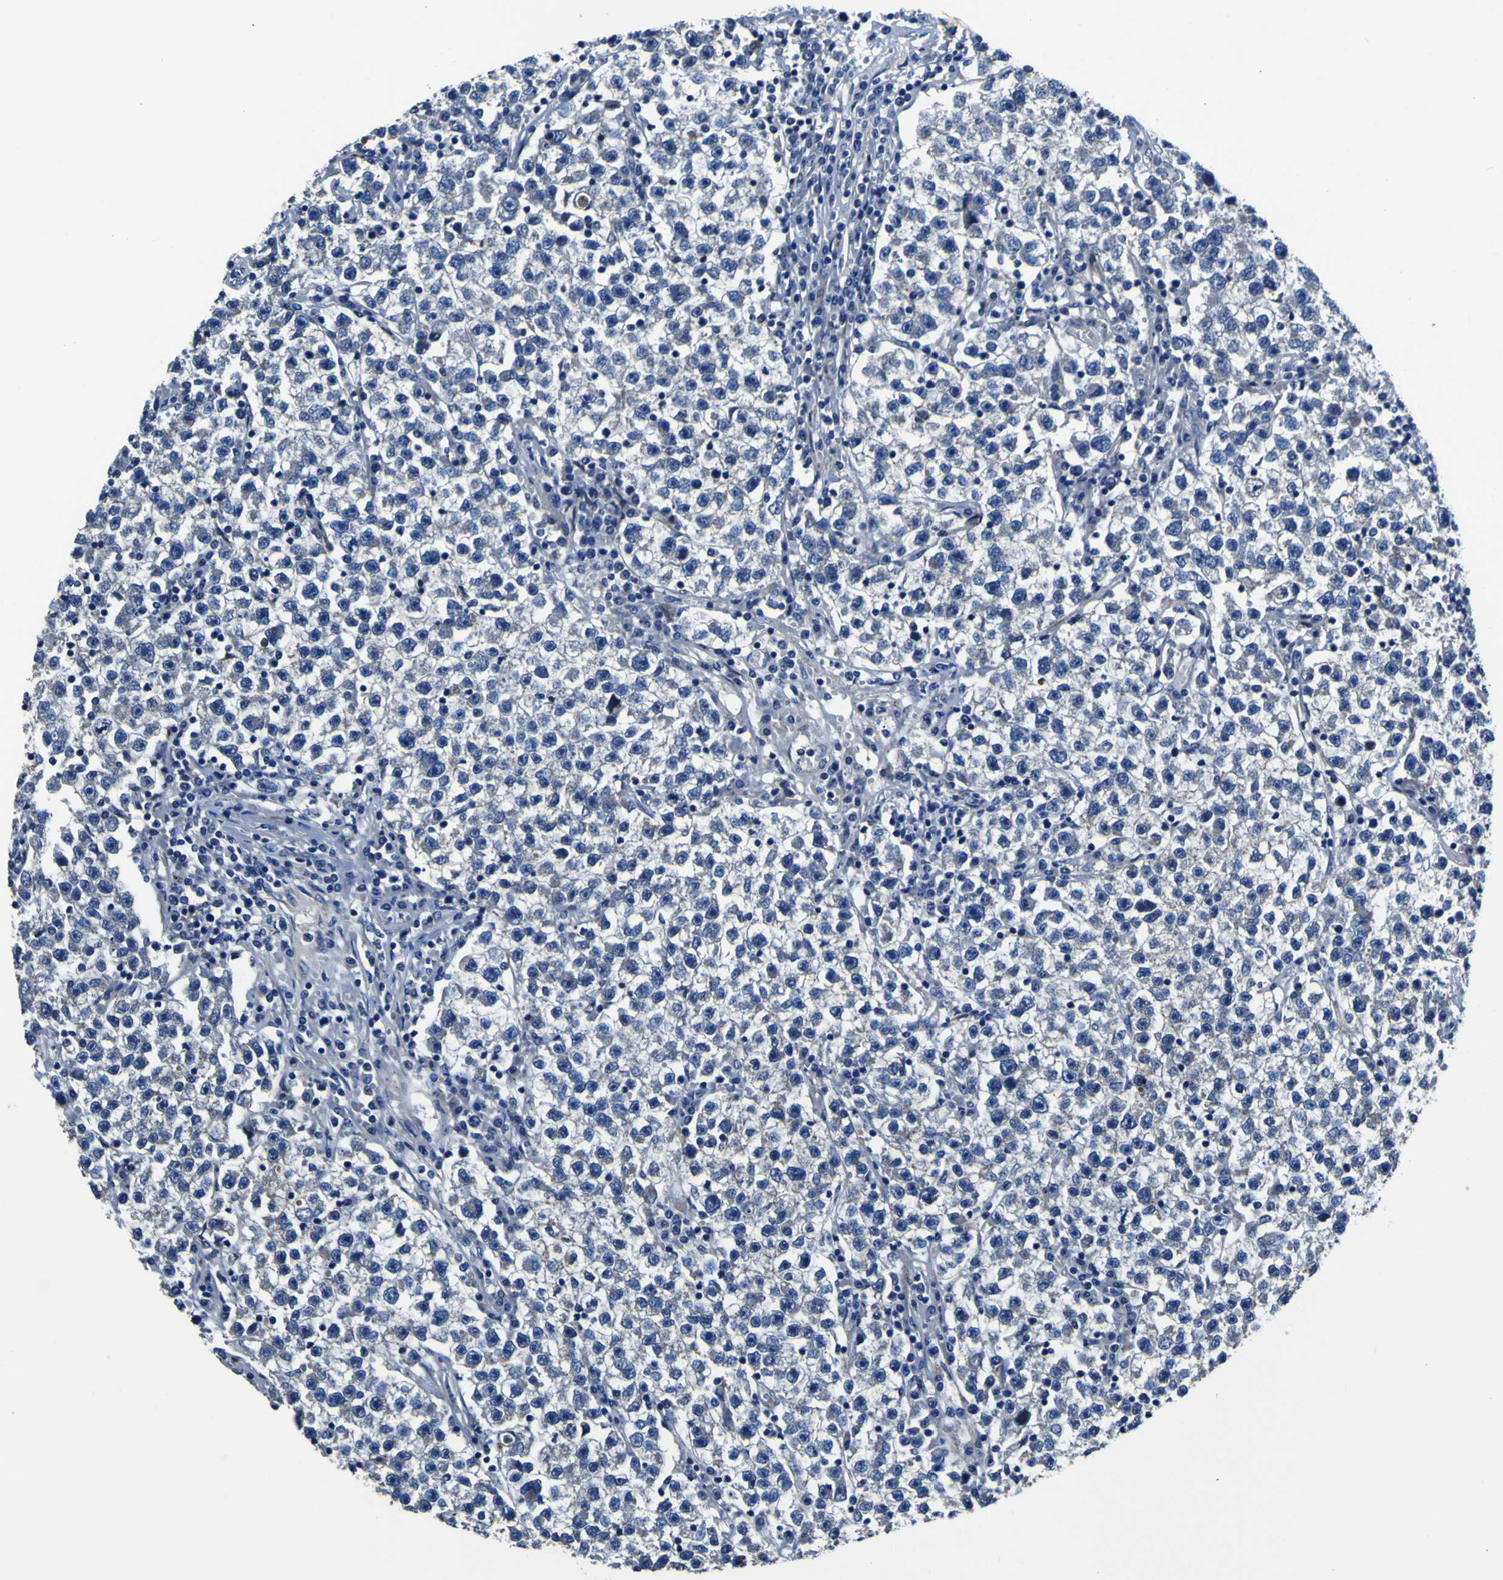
{"staining": {"intensity": "negative", "quantity": "none", "location": "none"}, "tissue": "testis cancer", "cell_type": "Tumor cells", "image_type": "cancer", "snomed": [{"axis": "morphology", "description": "Seminoma, NOS"}, {"axis": "topography", "description": "Testis"}], "caption": "IHC image of human testis cancer (seminoma) stained for a protein (brown), which exhibits no positivity in tumor cells.", "gene": "AGAP3", "patient": {"sex": "male", "age": 22}}